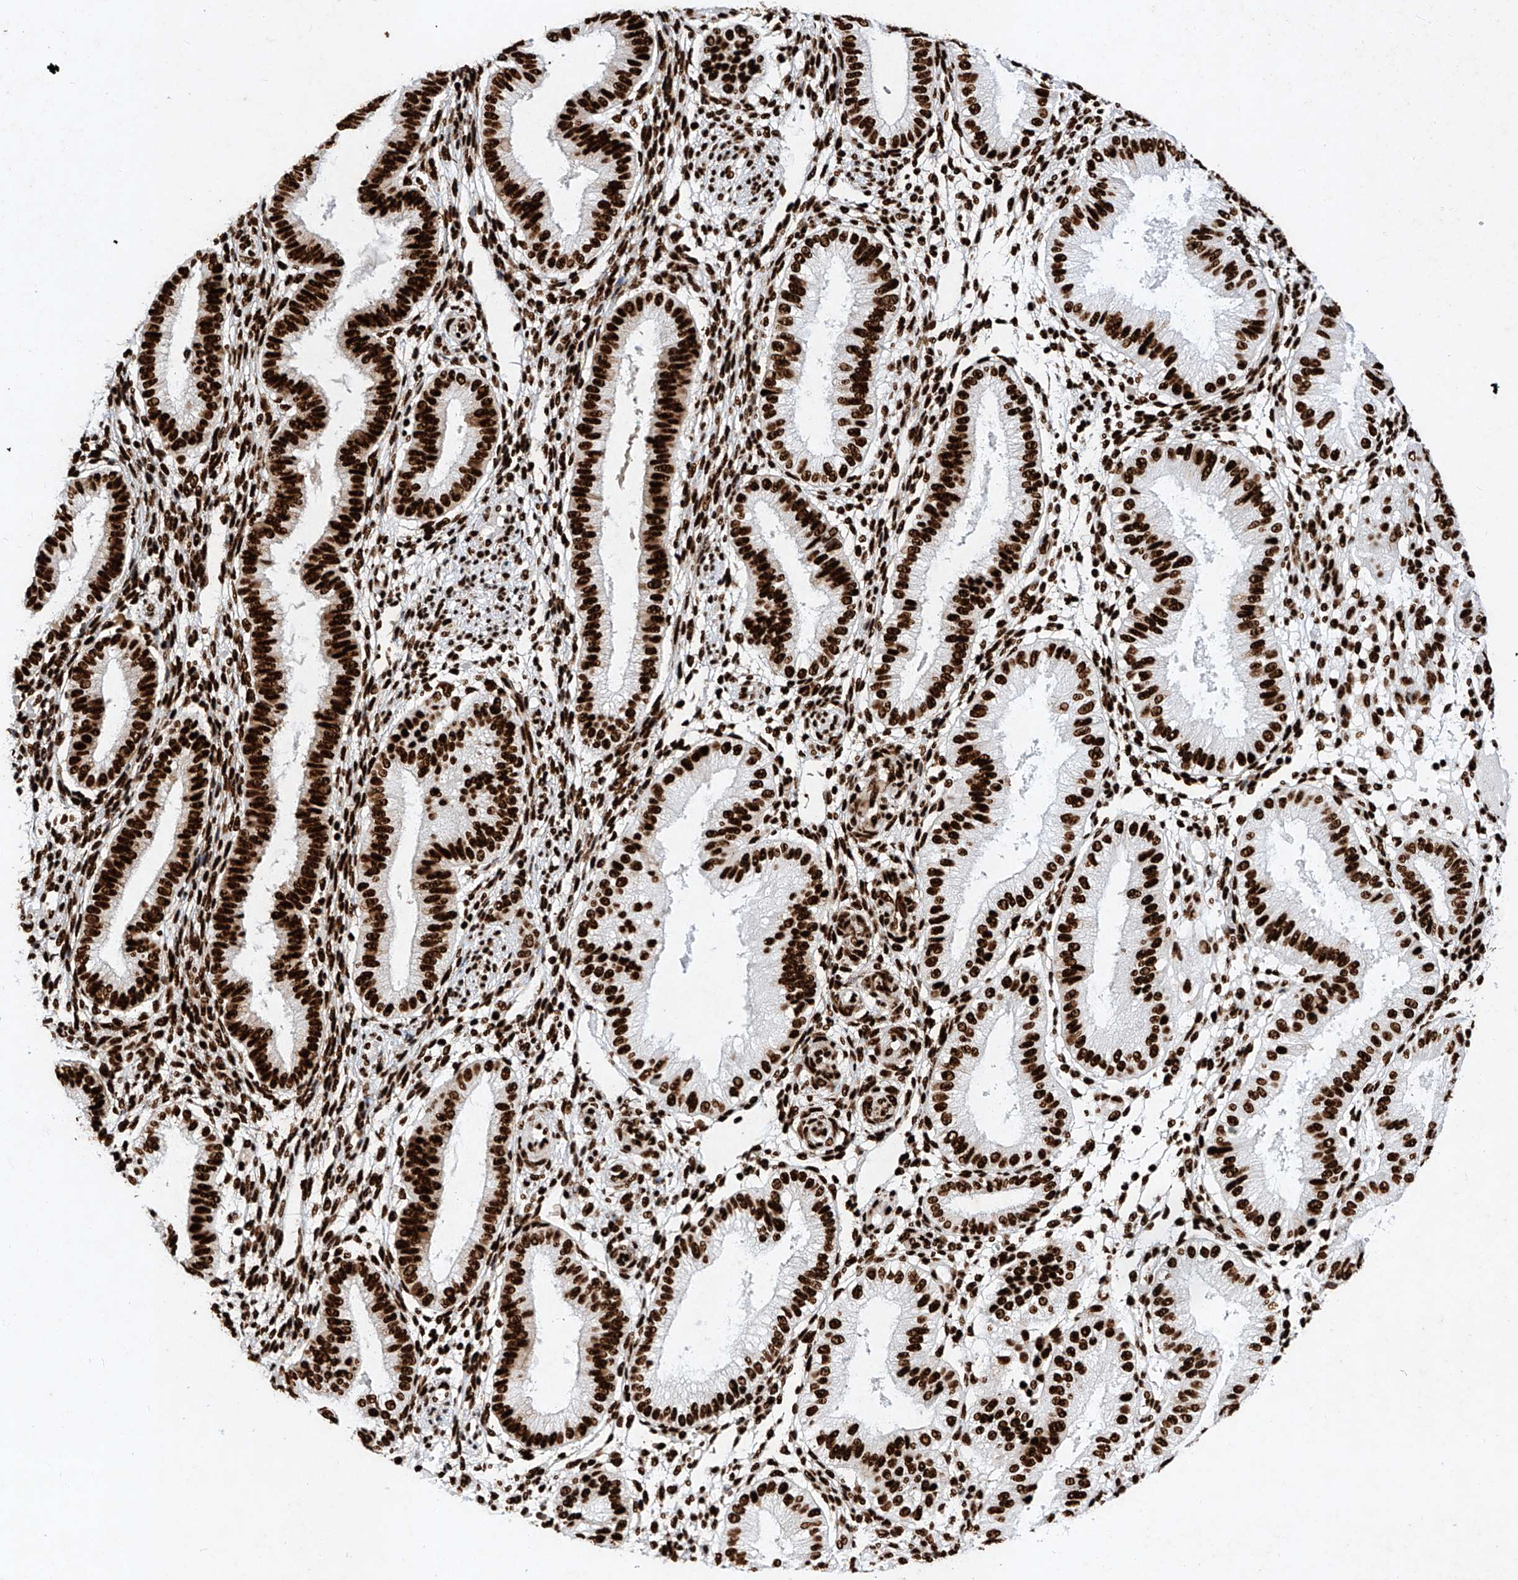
{"staining": {"intensity": "strong", "quantity": ">75%", "location": "nuclear"}, "tissue": "endometrium", "cell_type": "Cells in endometrial stroma", "image_type": "normal", "snomed": [{"axis": "morphology", "description": "Normal tissue, NOS"}, {"axis": "topography", "description": "Endometrium"}], "caption": "Brown immunohistochemical staining in normal endometrium exhibits strong nuclear expression in about >75% of cells in endometrial stroma.", "gene": "SRSF6", "patient": {"sex": "female", "age": 39}}